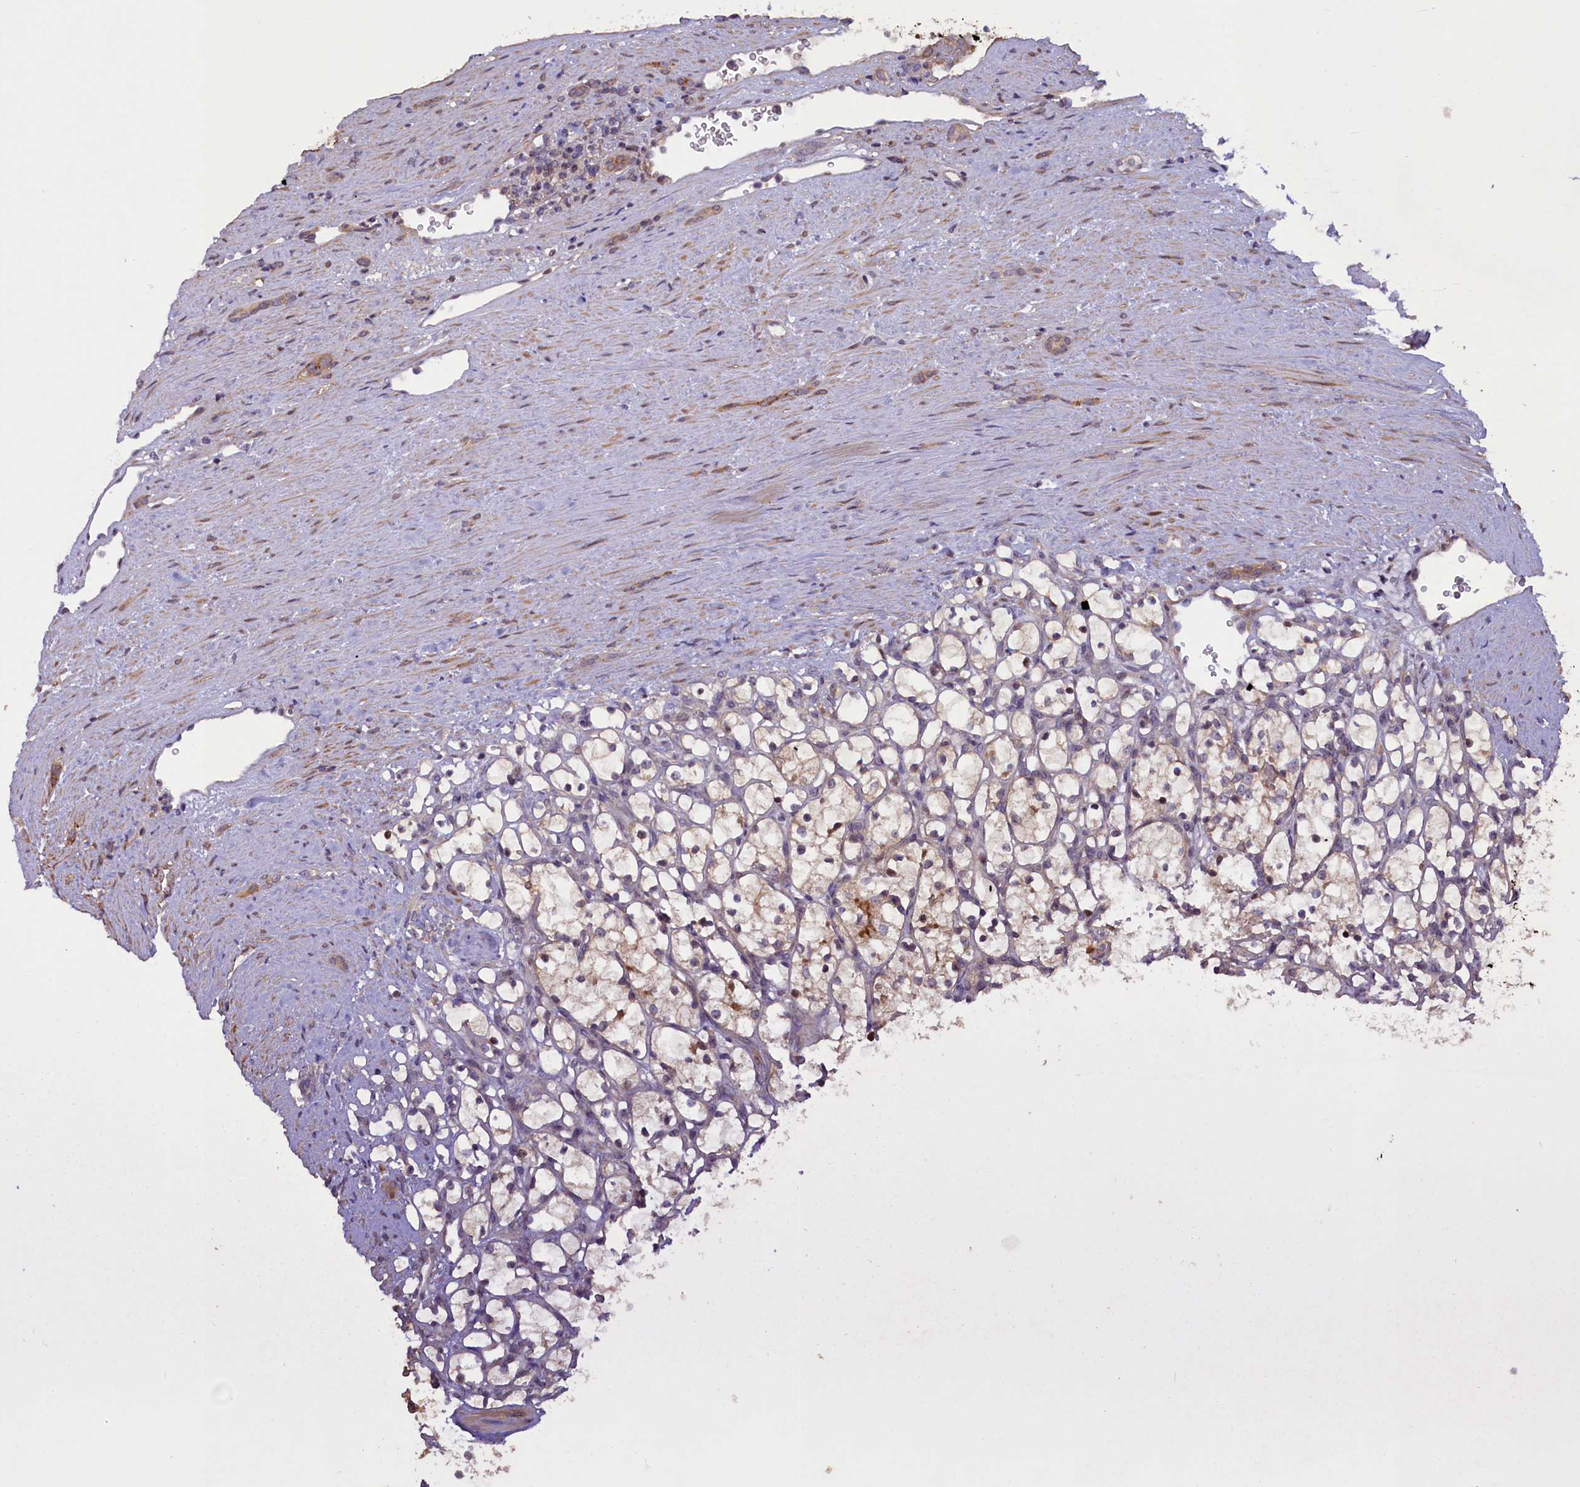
{"staining": {"intensity": "negative", "quantity": "none", "location": "none"}, "tissue": "renal cancer", "cell_type": "Tumor cells", "image_type": "cancer", "snomed": [{"axis": "morphology", "description": "Adenocarcinoma, NOS"}, {"axis": "topography", "description": "Kidney"}], "caption": "Renal cancer was stained to show a protein in brown. There is no significant expression in tumor cells.", "gene": "MAN2C1", "patient": {"sex": "female", "age": 69}}